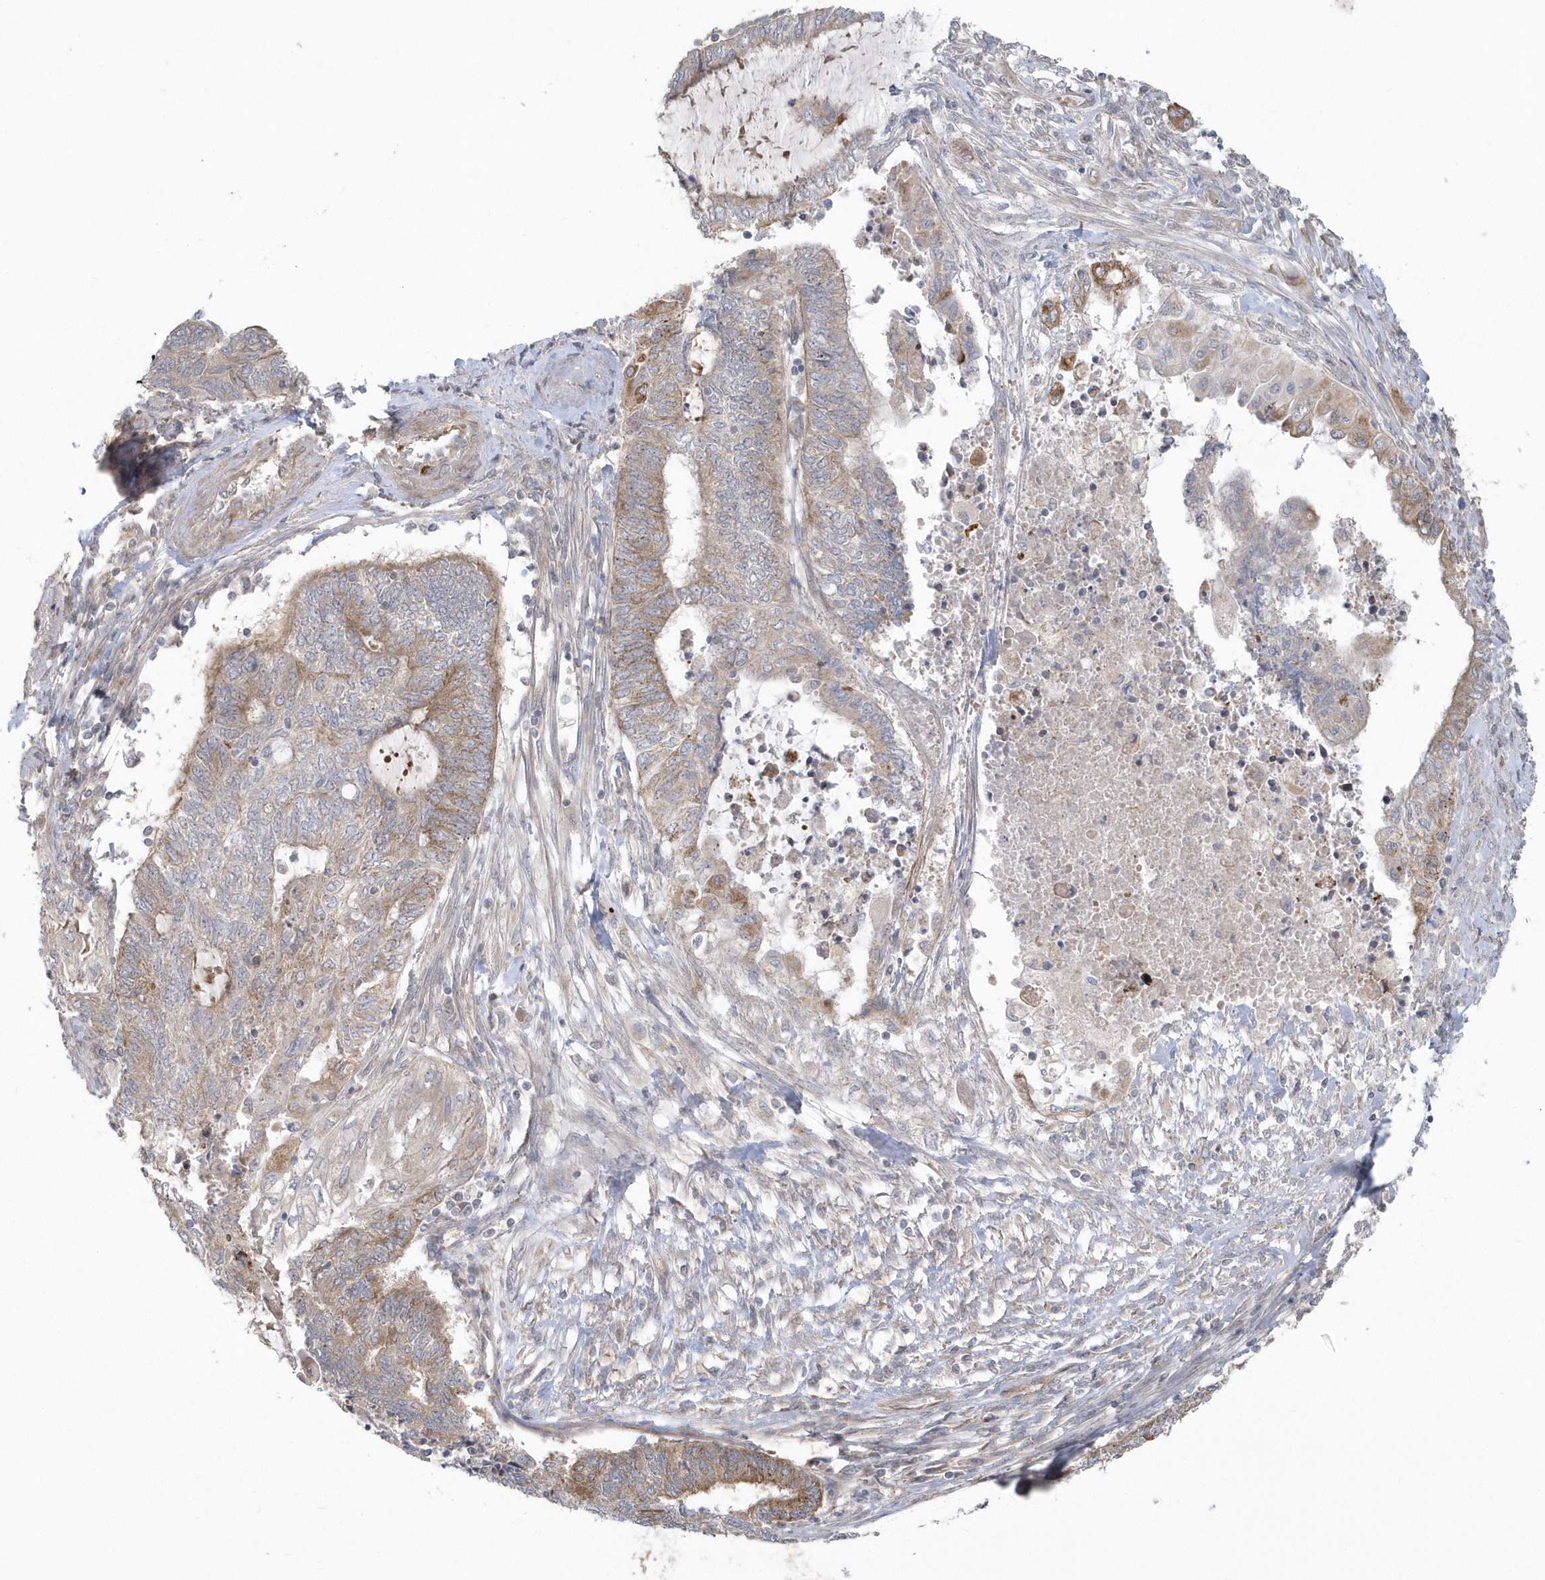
{"staining": {"intensity": "weak", "quantity": "25%-75%", "location": "cytoplasmic/membranous"}, "tissue": "endometrial cancer", "cell_type": "Tumor cells", "image_type": "cancer", "snomed": [{"axis": "morphology", "description": "Adenocarcinoma, NOS"}, {"axis": "topography", "description": "Uterus"}, {"axis": "topography", "description": "Endometrium"}], "caption": "The histopathology image displays staining of endometrial cancer (adenocarcinoma), revealing weak cytoplasmic/membranous protein staining (brown color) within tumor cells.", "gene": "ACTR1A", "patient": {"sex": "female", "age": 70}}